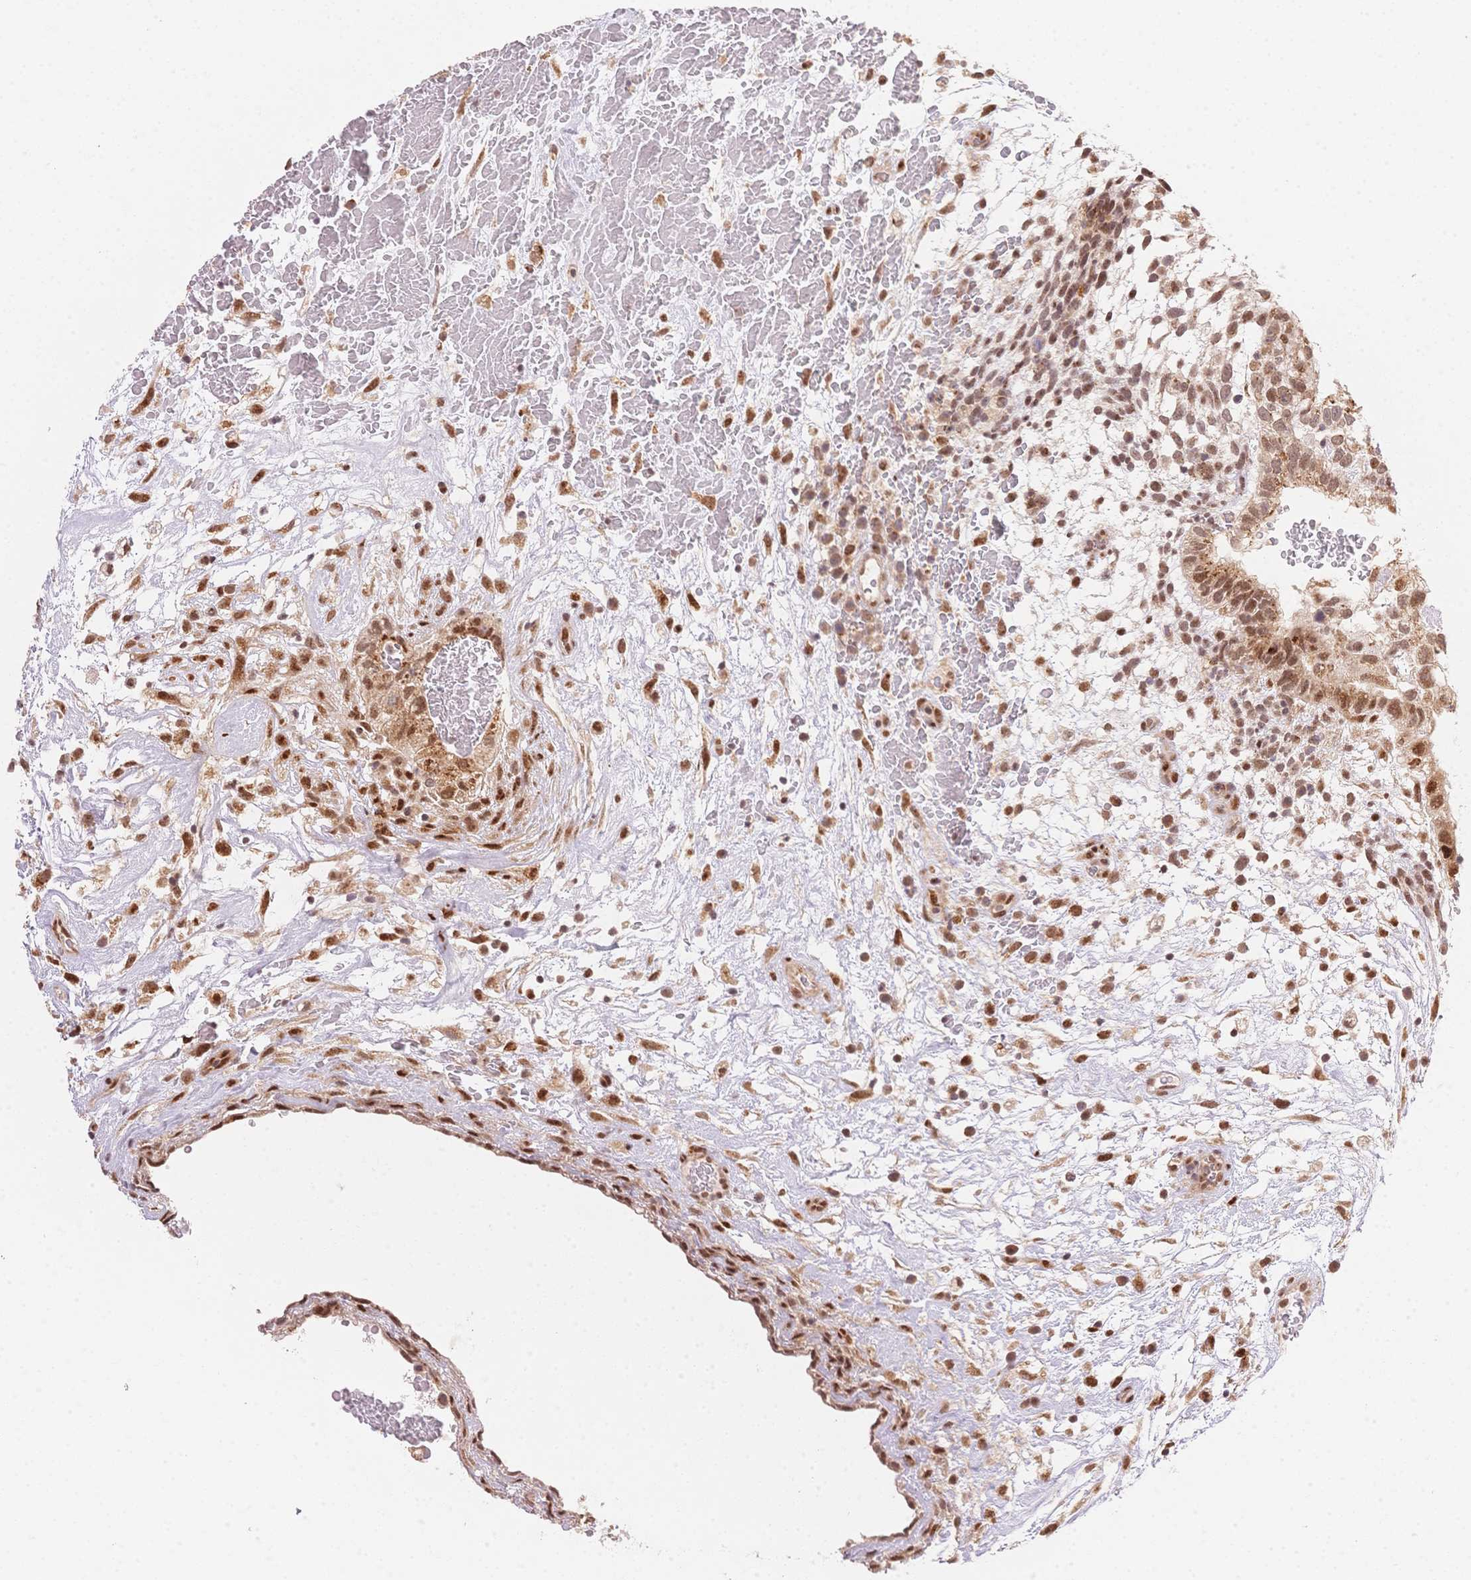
{"staining": {"intensity": "moderate", "quantity": ">75%", "location": "cytoplasmic/membranous,nuclear"}, "tissue": "testis cancer", "cell_type": "Tumor cells", "image_type": "cancer", "snomed": [{"axis": "morphology", "description": "Normal tissue, NOS"}, {"axis": "morphology", "description": "Carcinoma, Embryonal, NOS"}, {"axis": "topography", "description": "Testis"}], "caption": "Moderate cytoplasmic/membranous and nuclear staining for a protein is present in approximately >75% of tumor cells of testis cancer (embryonal carcinoma) using immunohistochemistry (IHC).", "gene": "STK39", "patient": {"sex": "male", "age": 32}}